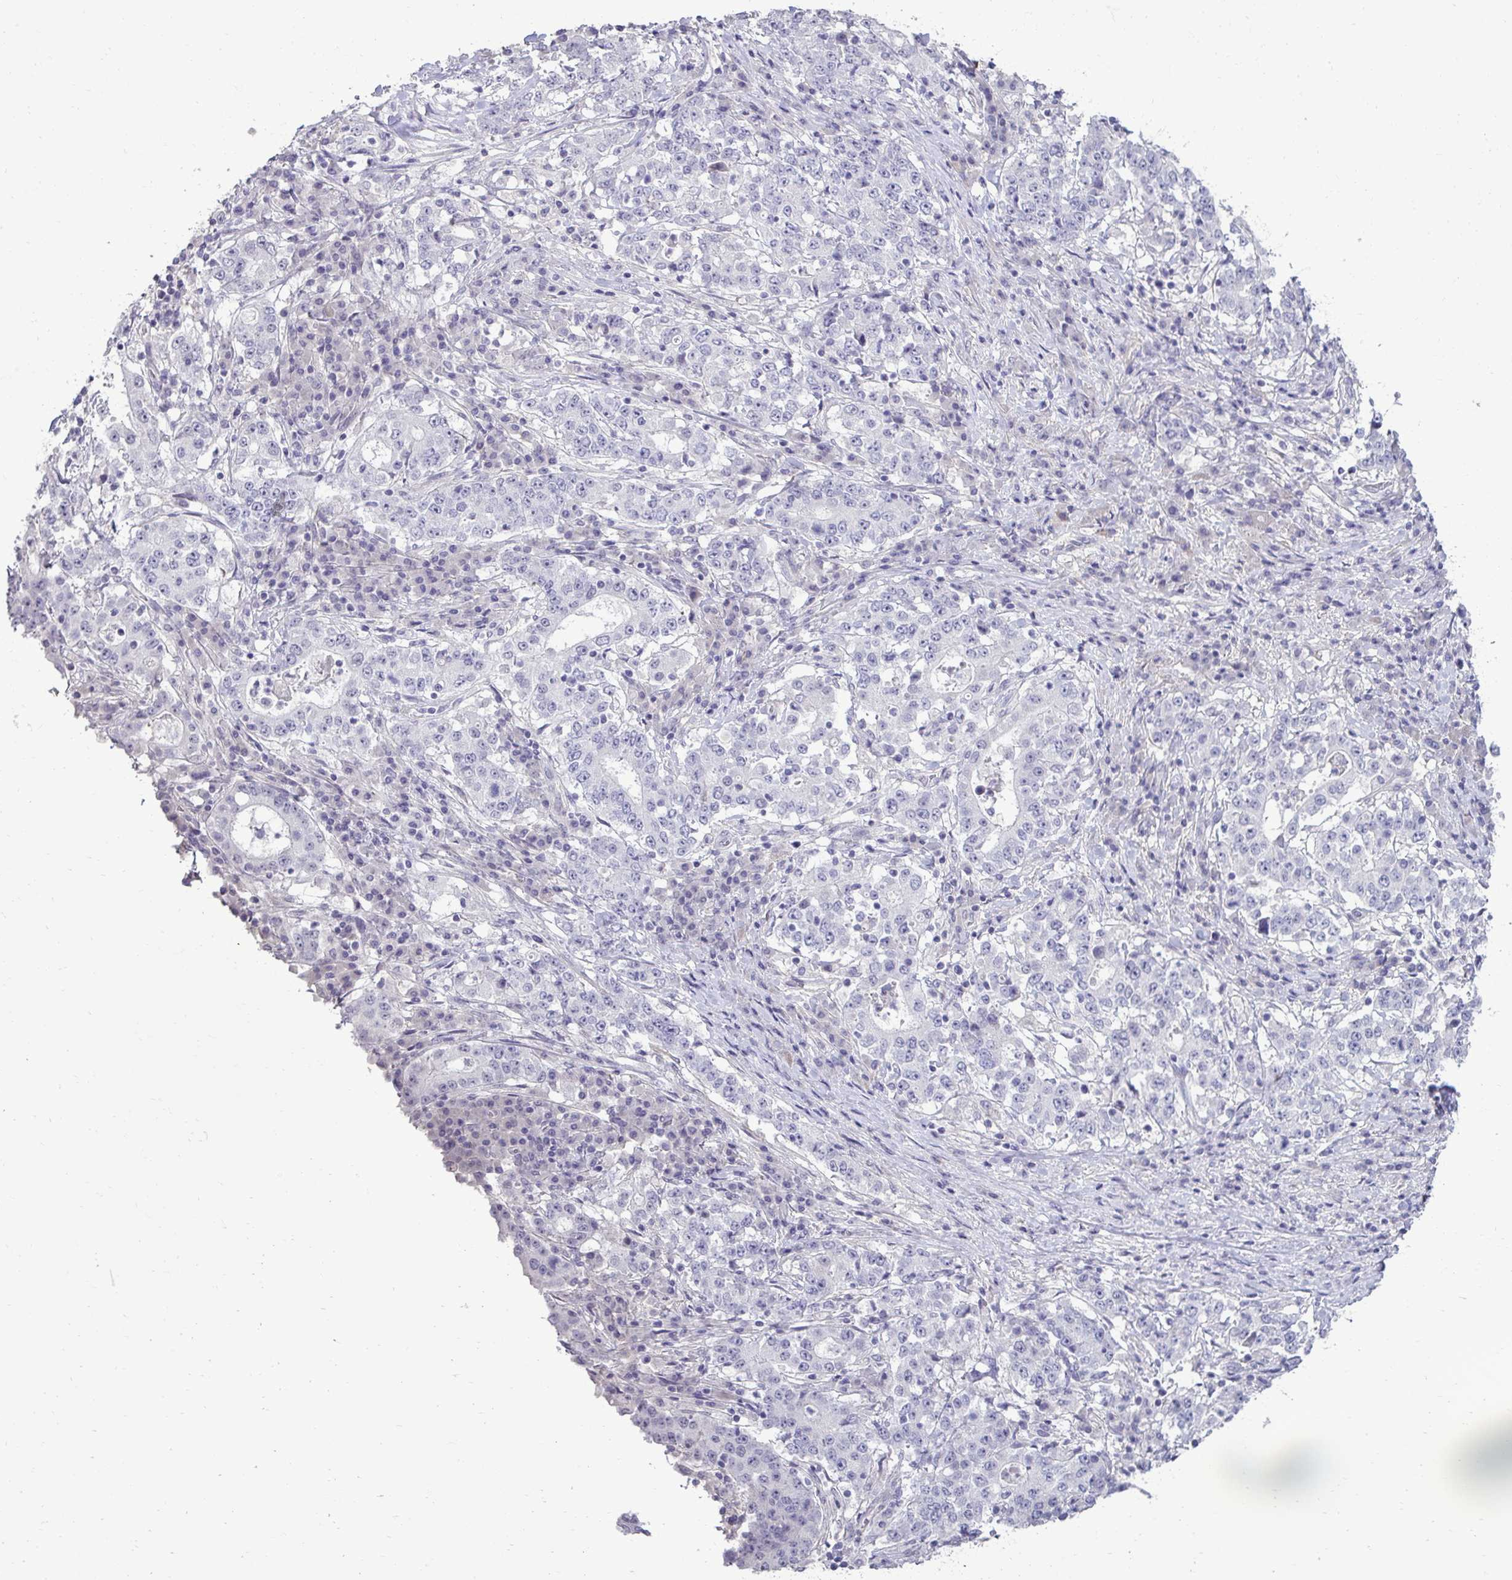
{"staining": {"intensity": "negative", "quantity": "none", "location": "none"}, "tissue": "stomach cancer", "cell_type": "Tumor cells", "image_type": "cancer", "snomed": [{"axis": "morphology", "description": "Adenocarcinoma, NOS"}, {"axis": "topography", "description": "Stomach"}], "caption": "Immunohistochemistry (IHC) image of human stomach adenocarcinoma stained for a protein (brown), which demonstrates no positivity in tumor cells. (IHC, brightfield microscopy, high magnification).", "gene": "SLC30A3", "patient": {"sex": "male", "age": 59}}